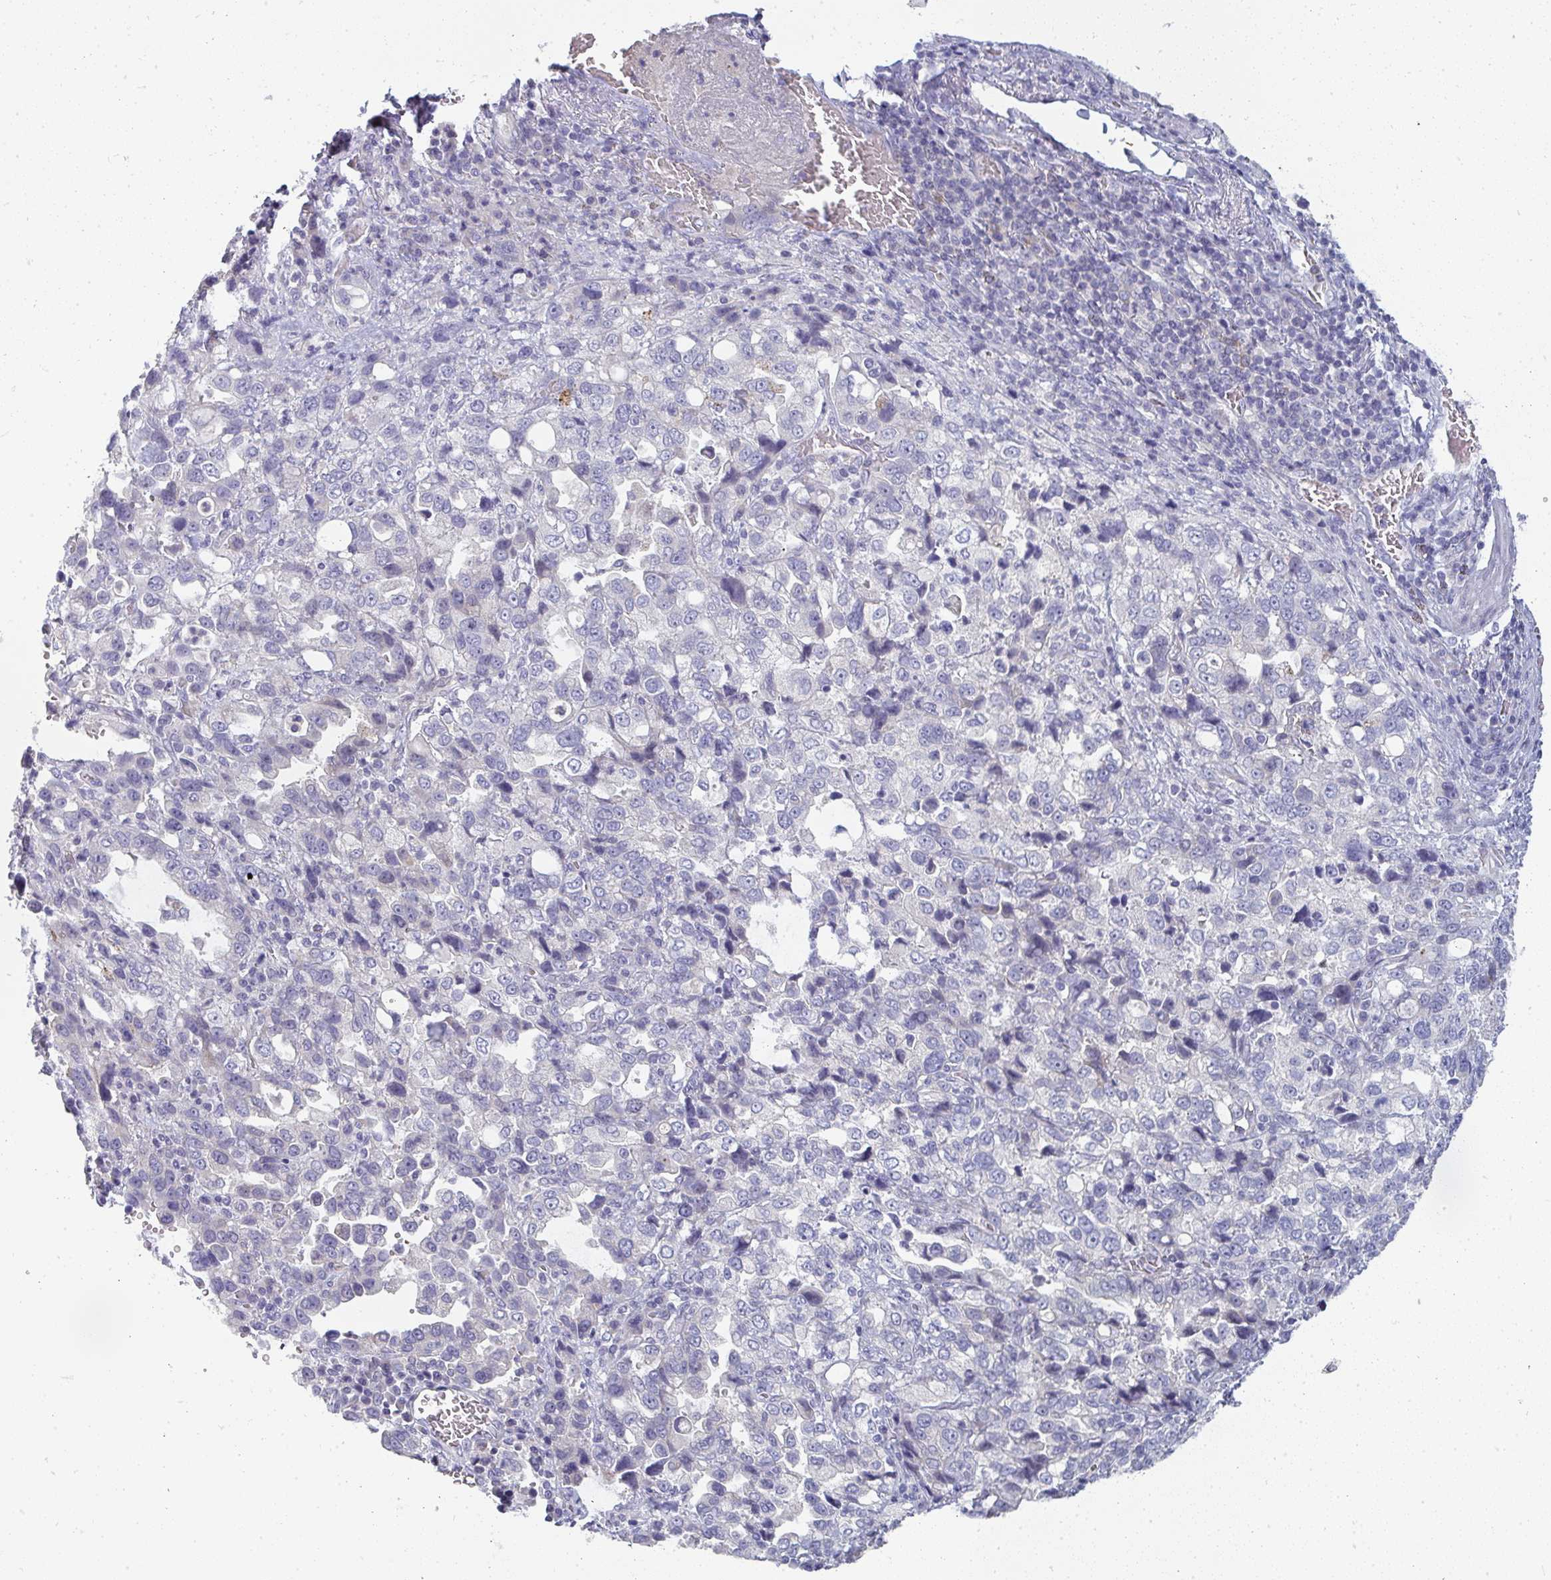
{"staining": {"intensity": "negative", "quantity": "none", "location": "none"}, "tissue": "stomach cancer", "cell_type": "Tumor cells", "image_type": "cancer", "snomed": [{"axis": "morphology", "description": "Adenocarcinoma, NOS"}, {"axis": "topography", "description": "Stomach, upper"}], "caption": "Adenocarcinoma (stomach) was stained to show a protein in brown. There is no significant expression in tumor cells.", "gene": "SHB", "patient": {"sex": "female", "age": 81}}